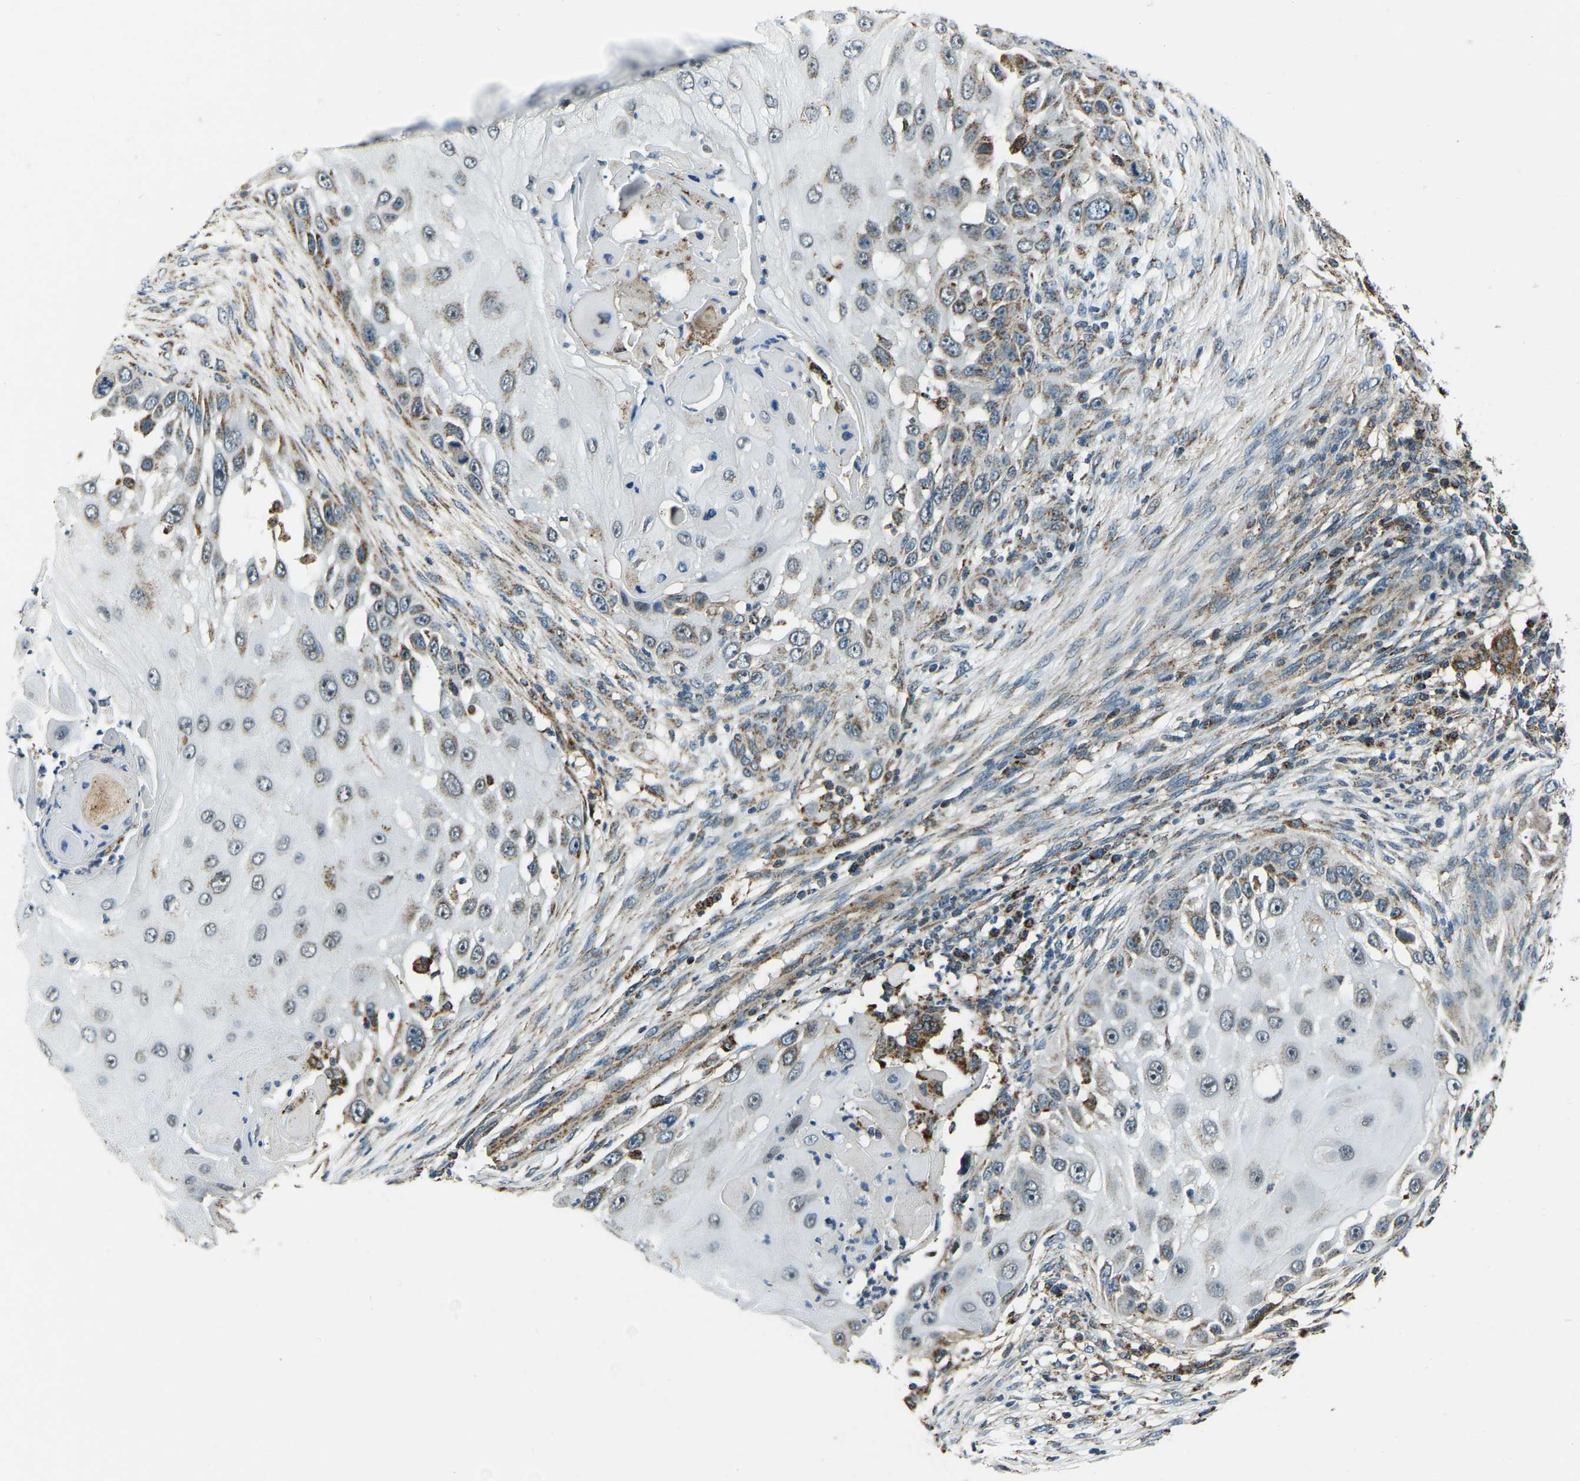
{"staining": {"intensity": "moderate", "quantity": "25%-75%", "location": "cytoplasmic/membranous"}, "tissue": "skin cancer", "cell_type": "Tumor cells", "image_type": "cancer", "snomed": [{"axis": "morphology", "description": "Squamous cell carcinoma, NOS"}, {"axis": "topography", "description": "Skin"}], "caption": "IHC photomicrograph of neoplastic tissue: human skin cancer (squamous cell carcinoma) stained using immunohistochemistry exhibits medium levels of moderate protein expression localized specifically in the cytoplasmic/membranous of tumor cells, appearing as a cytoplasmic/membranous brown color.", "gene": "RBM33", "patient": {"sex": "female", "age": 44}}